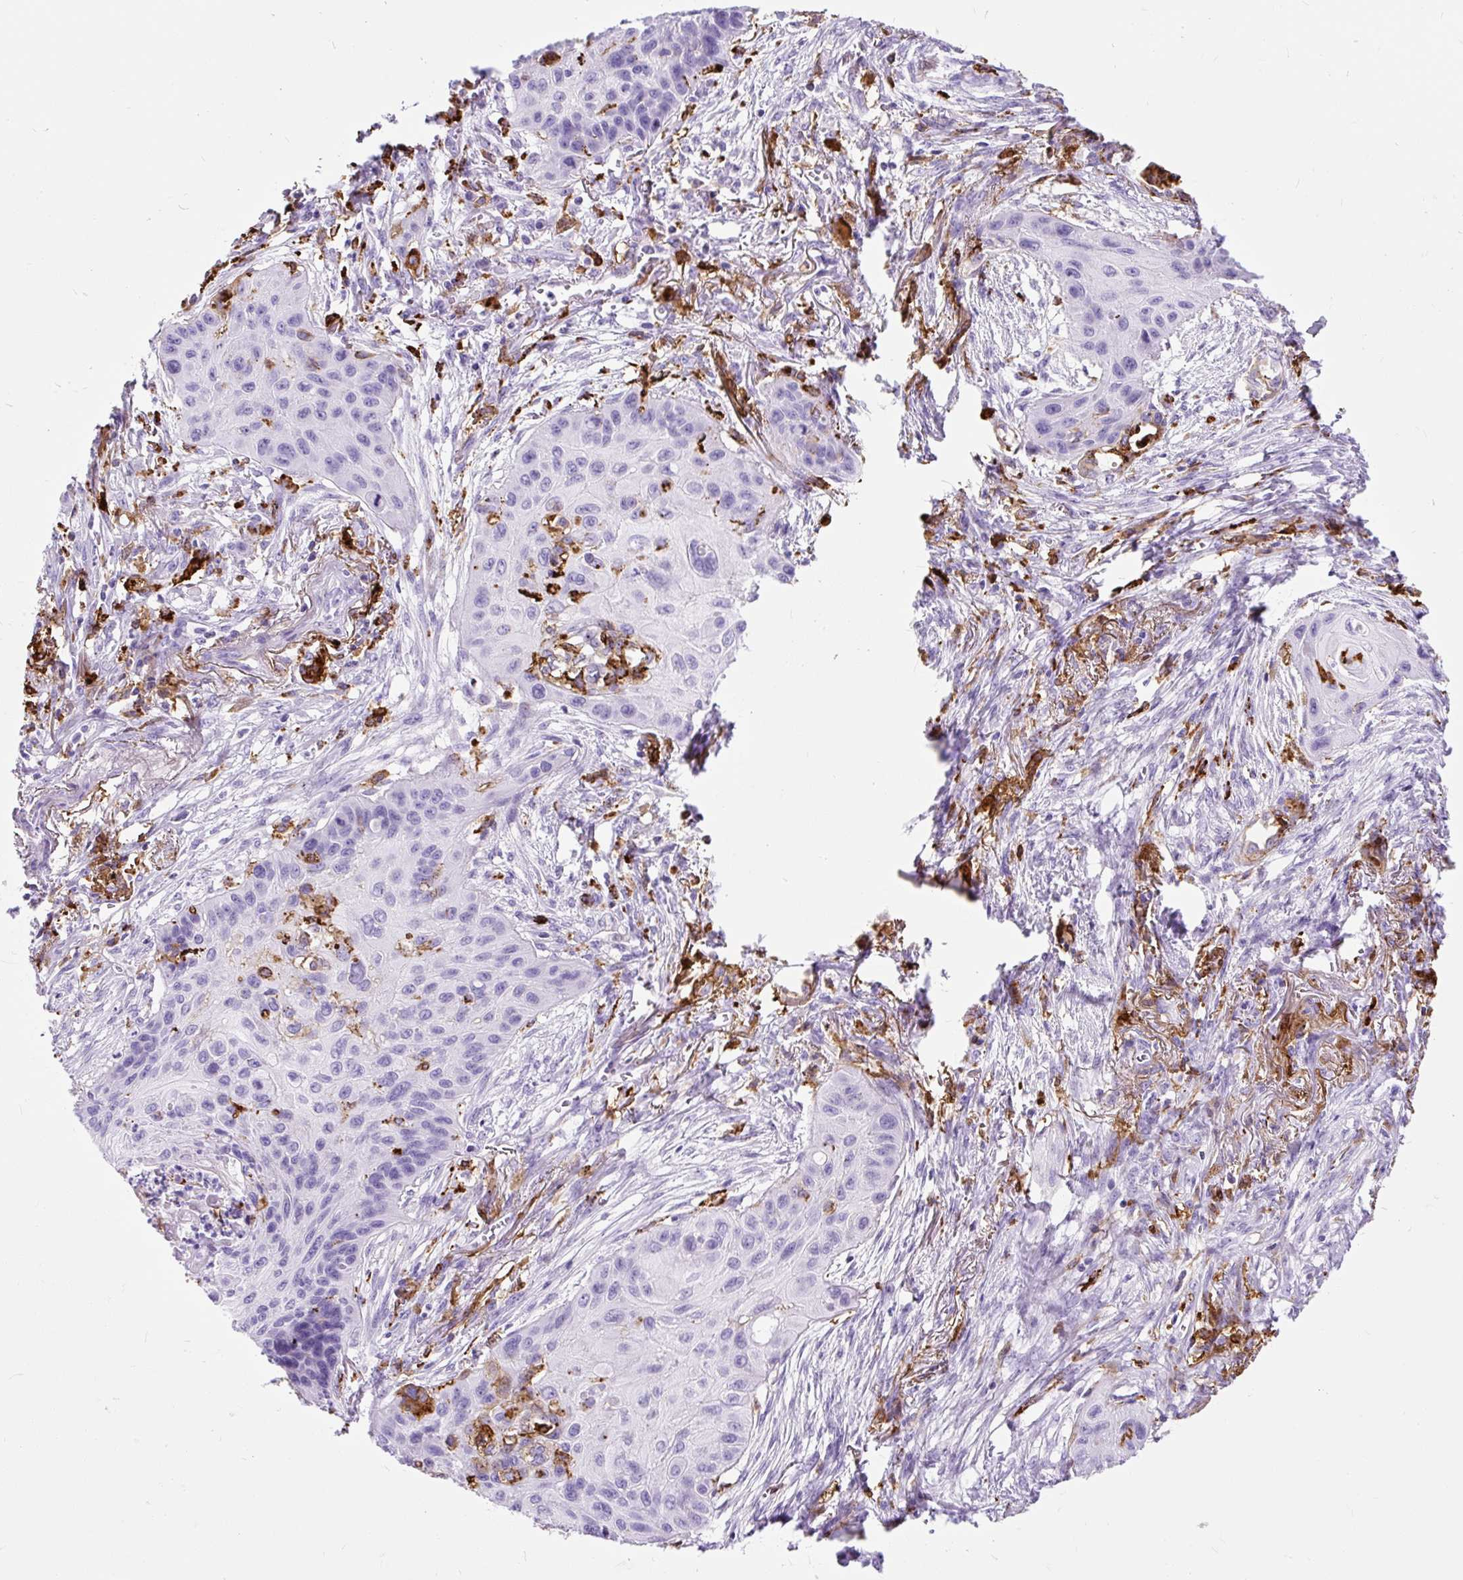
{"staining": {"intensity": "negative", "quantity": "none", "location": "none"}, "tissue": "lung cancer", "cell_type": "Tumor cells", "image_type": "cancer", "snomed": [{"axis": "morphology", "description": "Squamous cell carcinoma, NOS"}, {"axis": "topography", "description": "Lung"}], "caption": "This is an IHC image of lung cancer (squamous cell carcinoma). There is no staining in tumor cells.", "gene": "HLA-DRA", "patient": {"sex": "male", "age": 71}}